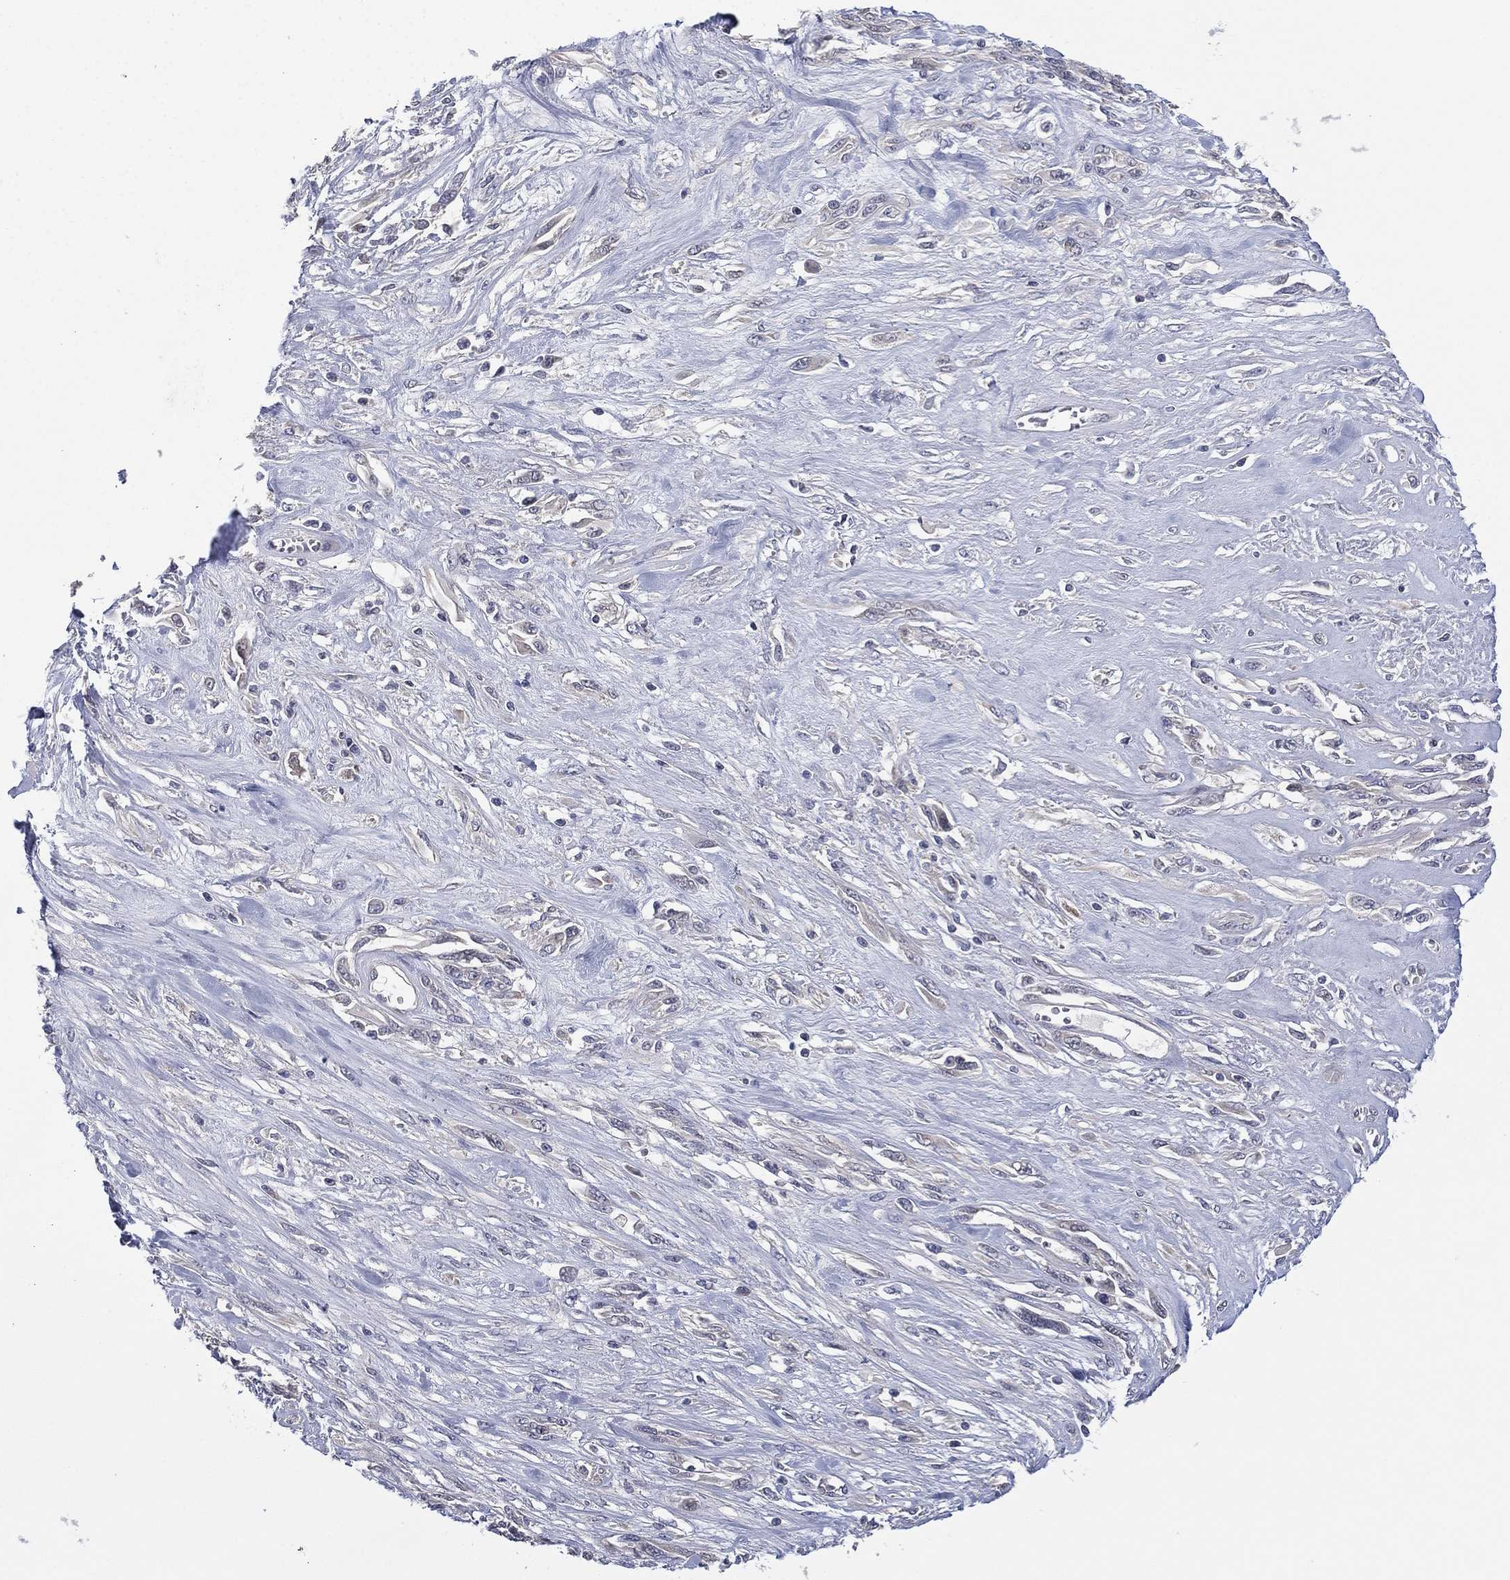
{"staining": {"intensity": "negative", "quantity": "none", "location": "none"}, "tissue": "melanoma", "cell_type": "Tumor cells", "image_type": "cancer", "snomed": [{"axis": "morphology", "description": "Malignant melanoma, NOS"}, {"axis": "topography", "description": "Skin"}], "caption": "The micrograph exhibits no significant staining in tumor cells of melanoma.", "gene": "MPP7", "patient": {"sex": "female", "age": 91}}